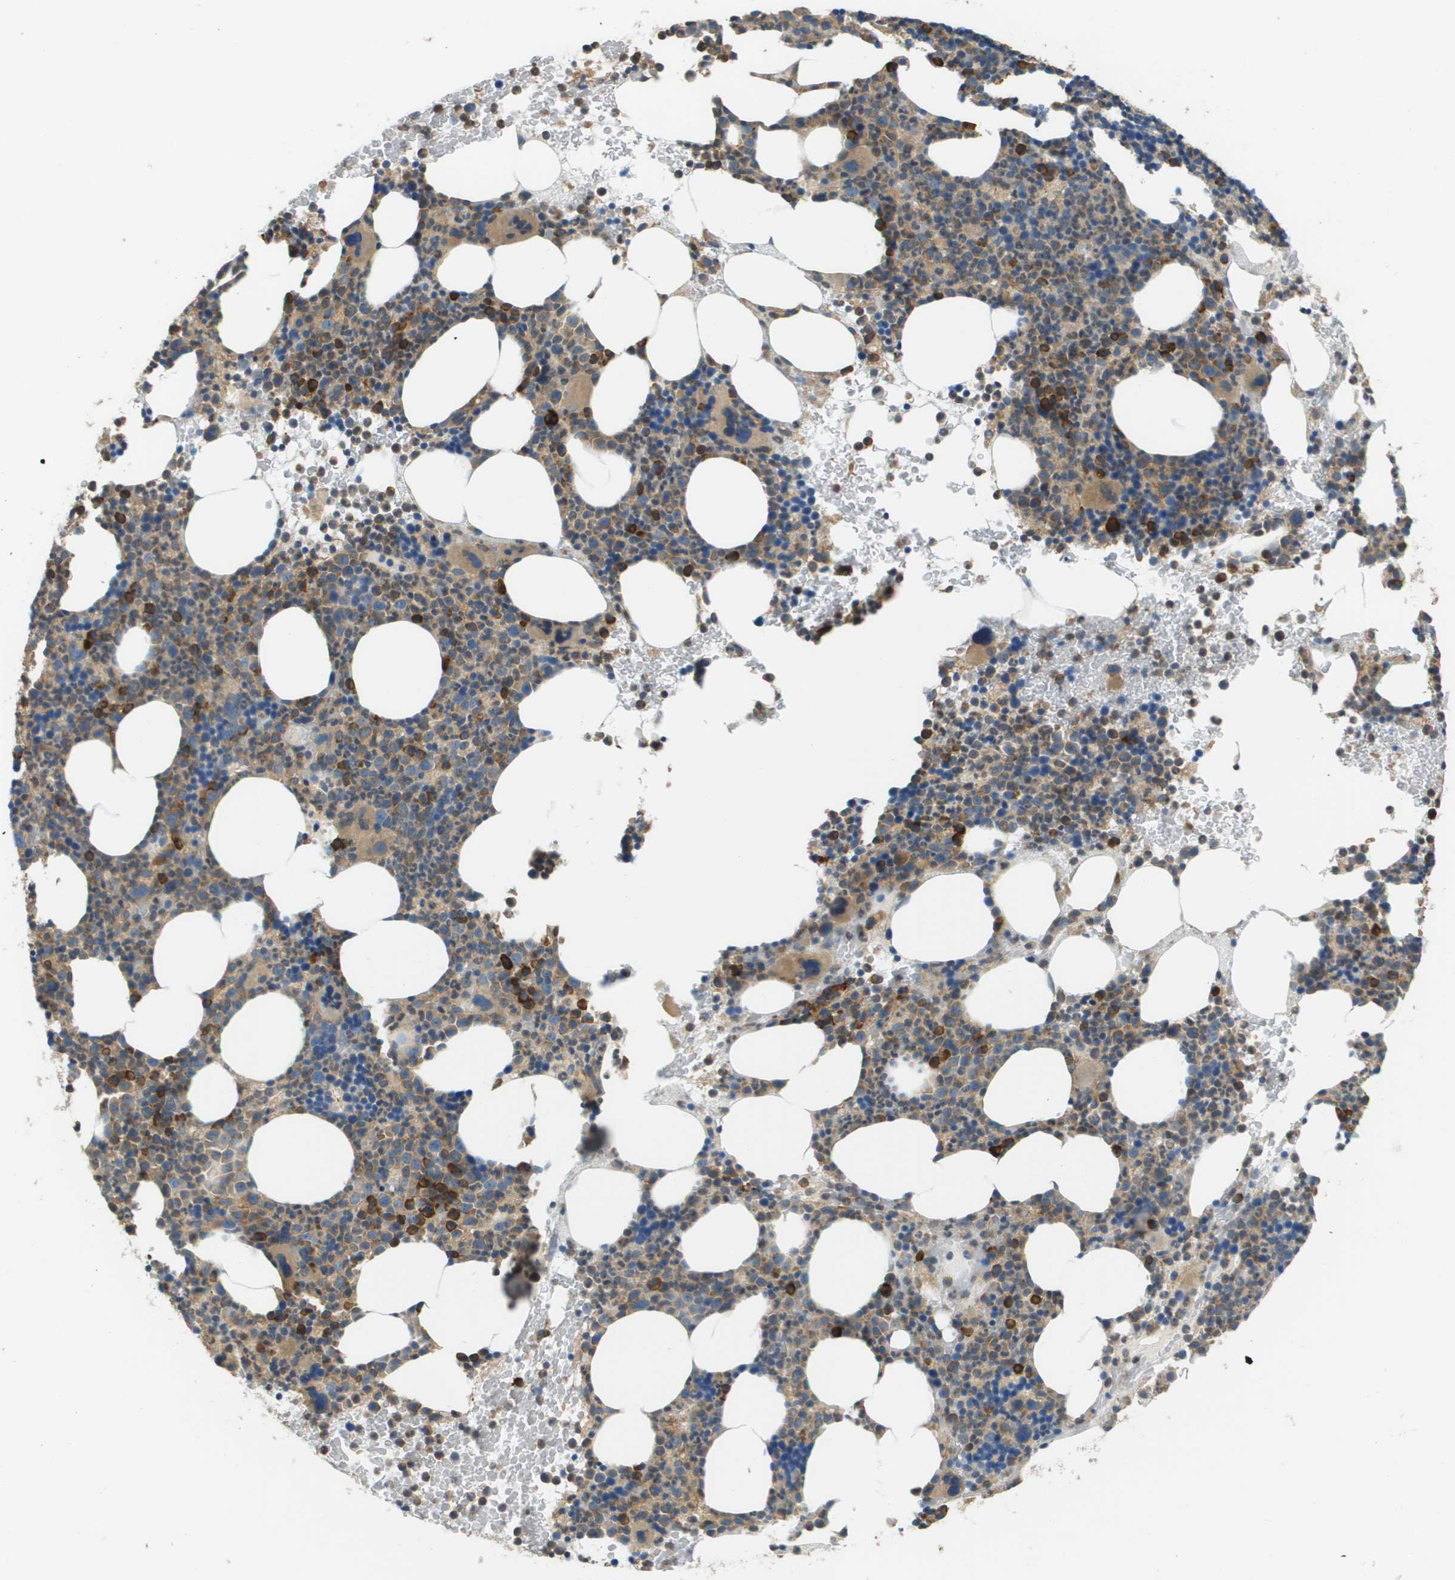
{"staining": {"intensity": "strong", "quantity": "<25%", "location": "cytoplasmic/membranous"}, "tissue": "bone marrow", "cell_type": "Hematopoietic cells", "image_type": "normal", "snomed": [{"axis": "morphology", "description": "Normal tissue, NOS"}, {"axis": "morphology", "description": "Inflammation, NOS"}, {"axis": "topography", "description": "Bone marrow"}], "caption": "Immunohistochemical staining of unremarkable bone marrow displays medium levels of strong cytoplasmic/membranous positivity in about <25% of hematopoietic cells. (DAB IHC, brown staining for protein, blue staining for nuclei).", "gene": "DNAJB11", "patient": {"sex": "male", "age": 73}}